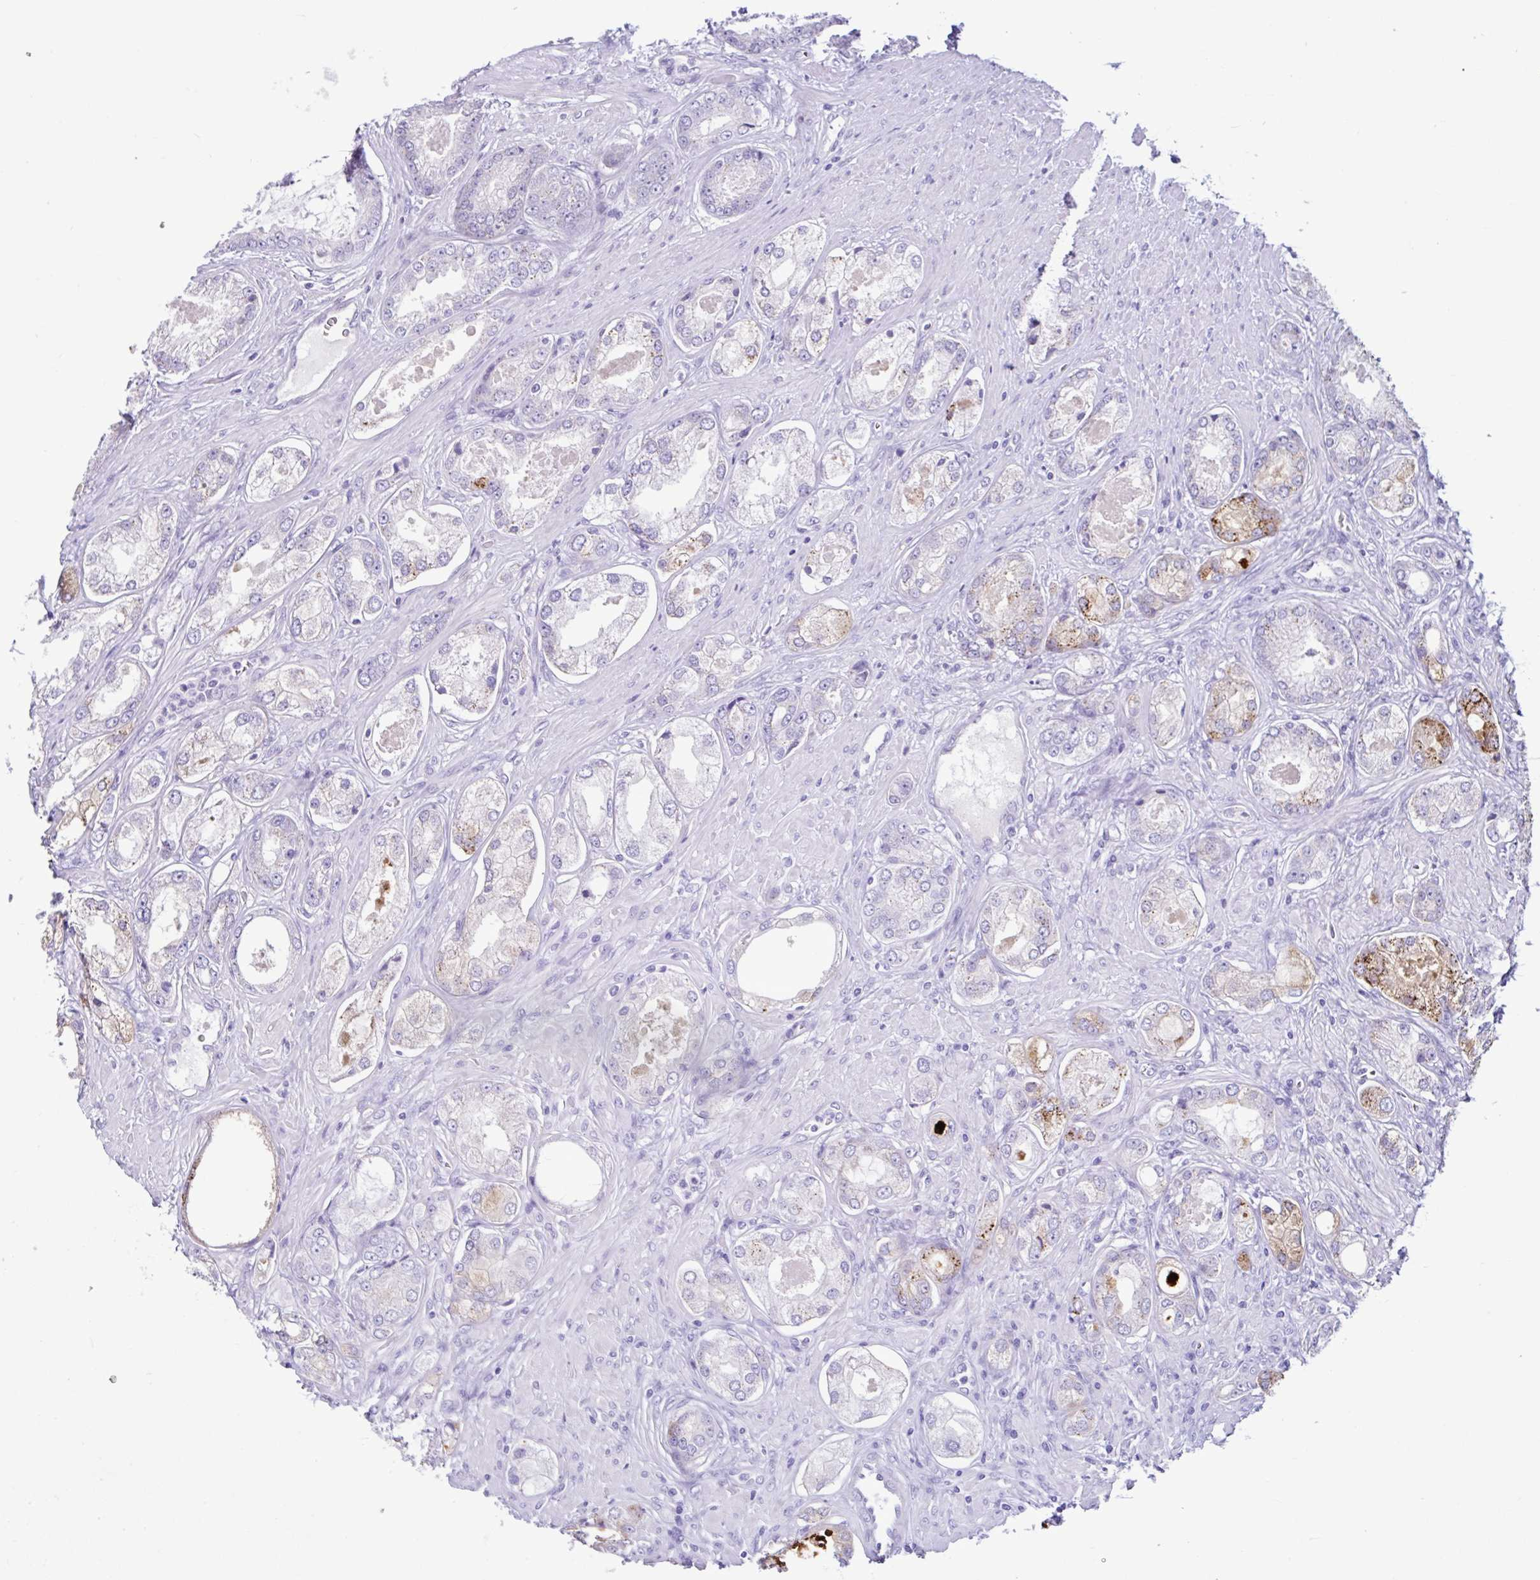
{"staining": {"intensity": "moderate", "quantity": "<25%", "location": "cytoplasmic/membranous"}, "tissue": "prostate cancer", "cell_type": "Tumor cells", "image_type": "cancer", "snomed": [{"axis": "morphology", "description": "Adenocarcinoma, Low grade"}, {"axis": "topography", "description": "Prostate"}], "caption": "Protein expression analysis of prostate cancer exhibits moderate cytoplasmic/membranous staining in about <25% of tumor cells.", "gene": "CYP19A1", "patient": {"sex": "male", "age": 68}}